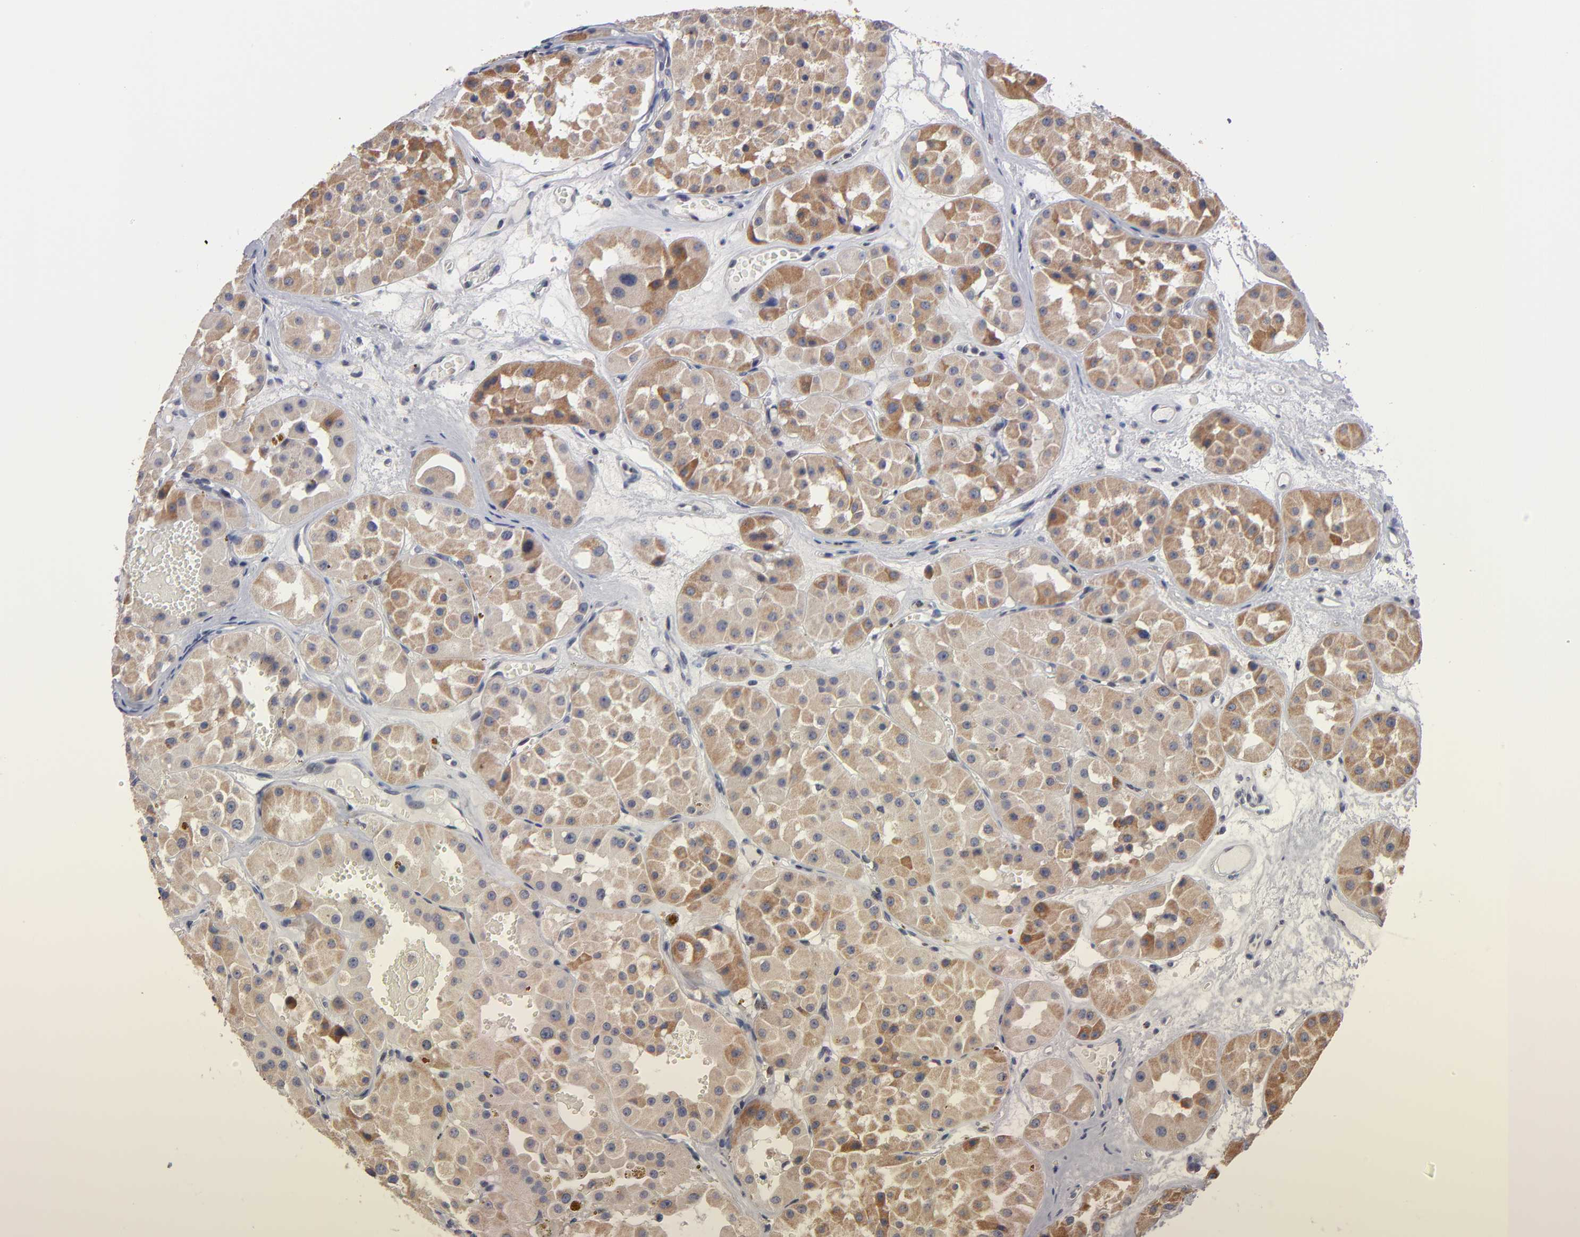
{"staining": {"intensity": "moderate", "quantity": ">75%", "location": "cytoplasmic/membranous"}, "tissue": "renal cancer", "cell_type": "Tumor cells", "image_type": "cancer", "snomed": [{"axis": "morphology", "description": "Adenocarcinoma, uncertain malignant potential"}, {"axis": "topography", "description": "Kidney"}], "caption": "Adenocarcinoma,  uncertain malignant potential (renal) stained for a protein demonstrates moderate cytoplasmic/membranous positivity in tumor cells.", "gene": "ODF2", "patient": {"sex": "male", "age": 63}}